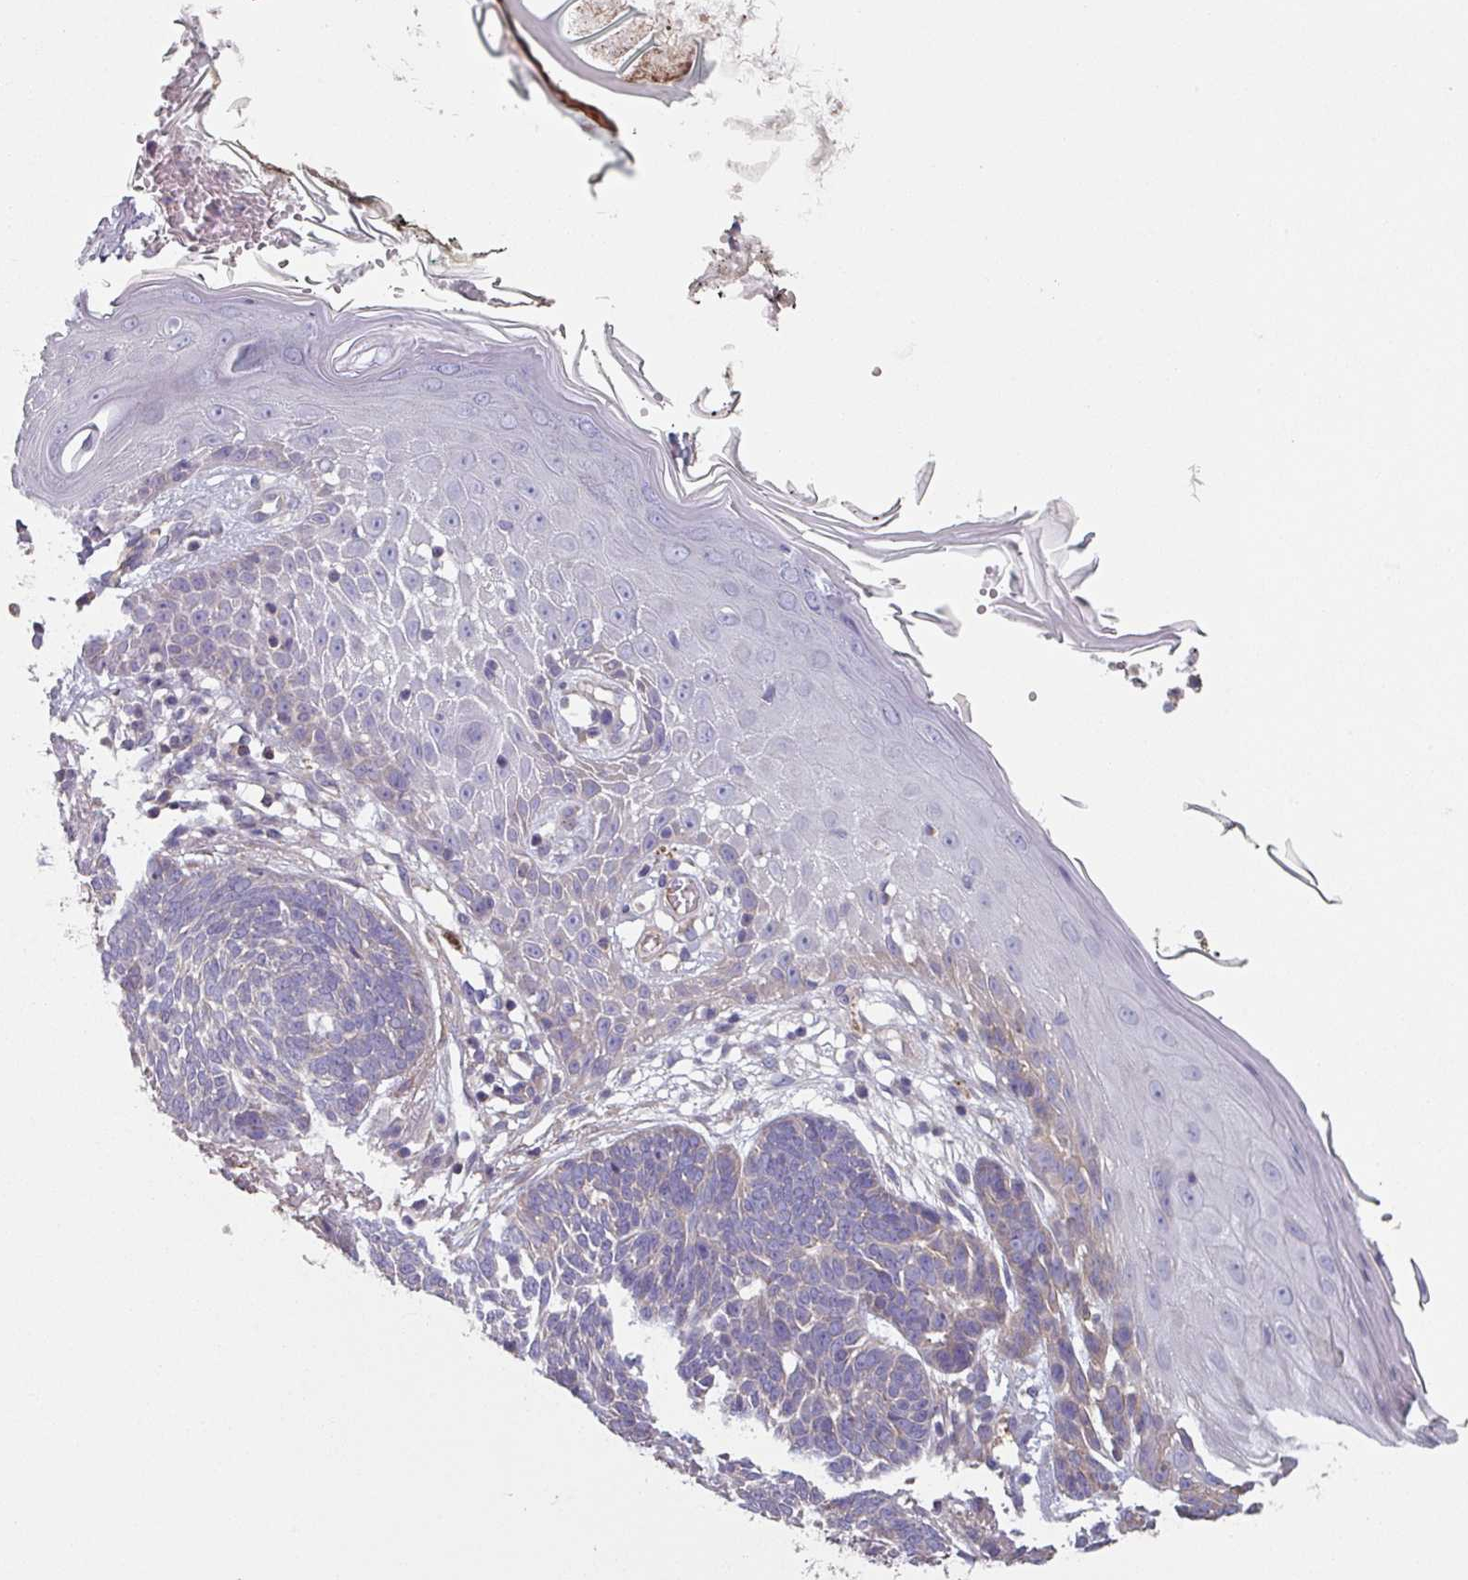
{"staining": {"intensity": "negative", "quantity": "none", "location": "none"}, "tissue": "skin cancer", "cell_type": "Tumor cells", "image_type": "cancer", "snomed": [{"axis": "morphology", "description": "Normal tissue, NOS"}, {"axis": "morphology", "description": "Basal cell carcinoma"}, {"axis": "topography", "description": "Skin"}], "caption": "A high-resolution micrograph shows immunohistochemistry (IHC) staining of skin basal cell carcinoma, which displays no significant expression in tumor cells.", "gene": "GSTA4", "patient": {"sex": "male", "age": 64}}